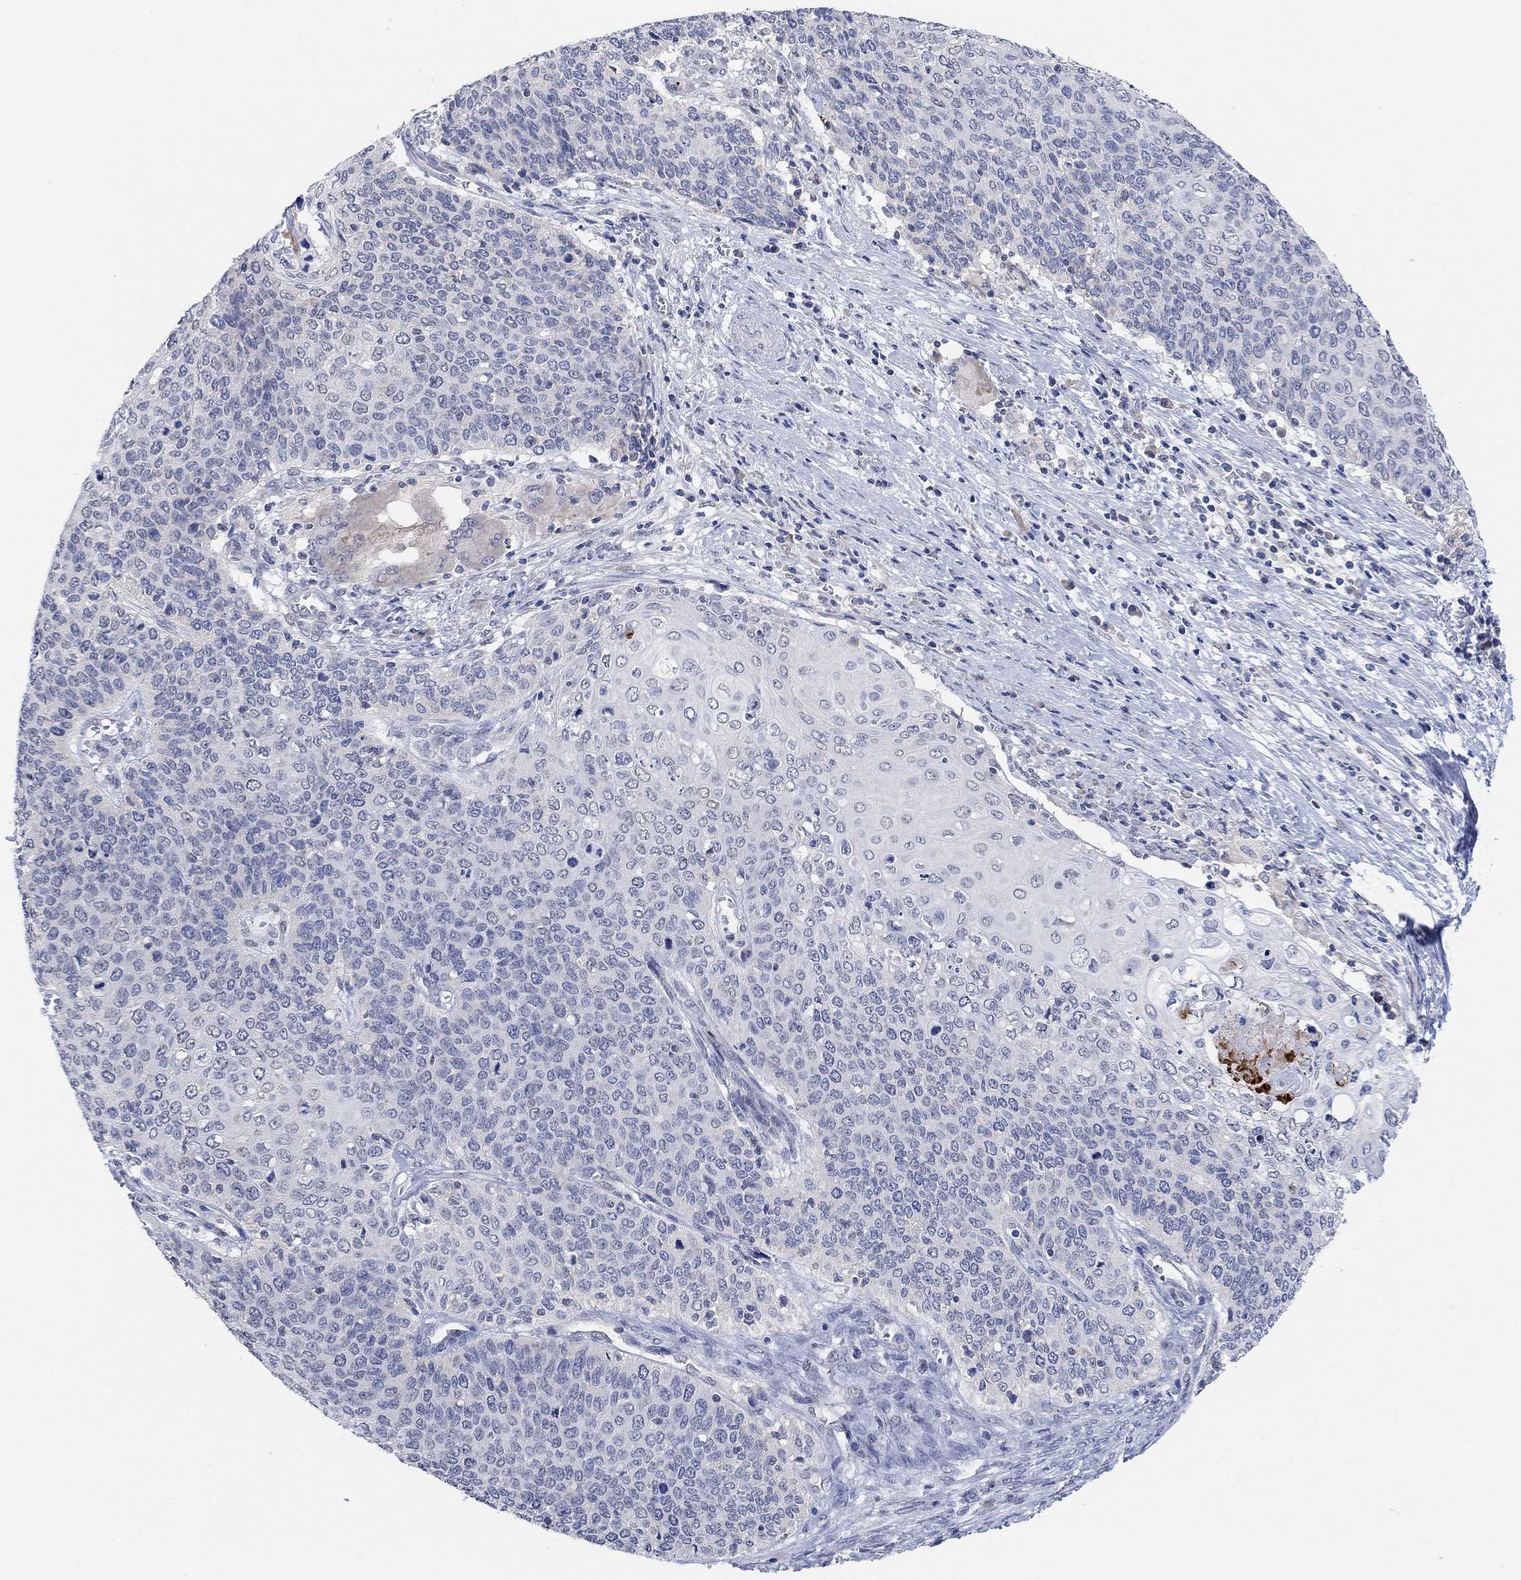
{"staining": {"intensity": "negative", "quantity": "none", "location": "none"}, "tissue": "cervical cancer", "cell_type": "Tumor cells", "image_type": "cancer", "snomed": [{"axis": "morphology", "description": "Squamous cell carcinoma, NOS"}, {"axis": "topography", "description": "Cervix"}], "caption": "Squamous cell carcinoma (cervical) stained for a protein using immunohistochemistry shows no positivity tumor cells.", "gene": "RIMS1", "patient": {"sex": "female", "age": 39}}